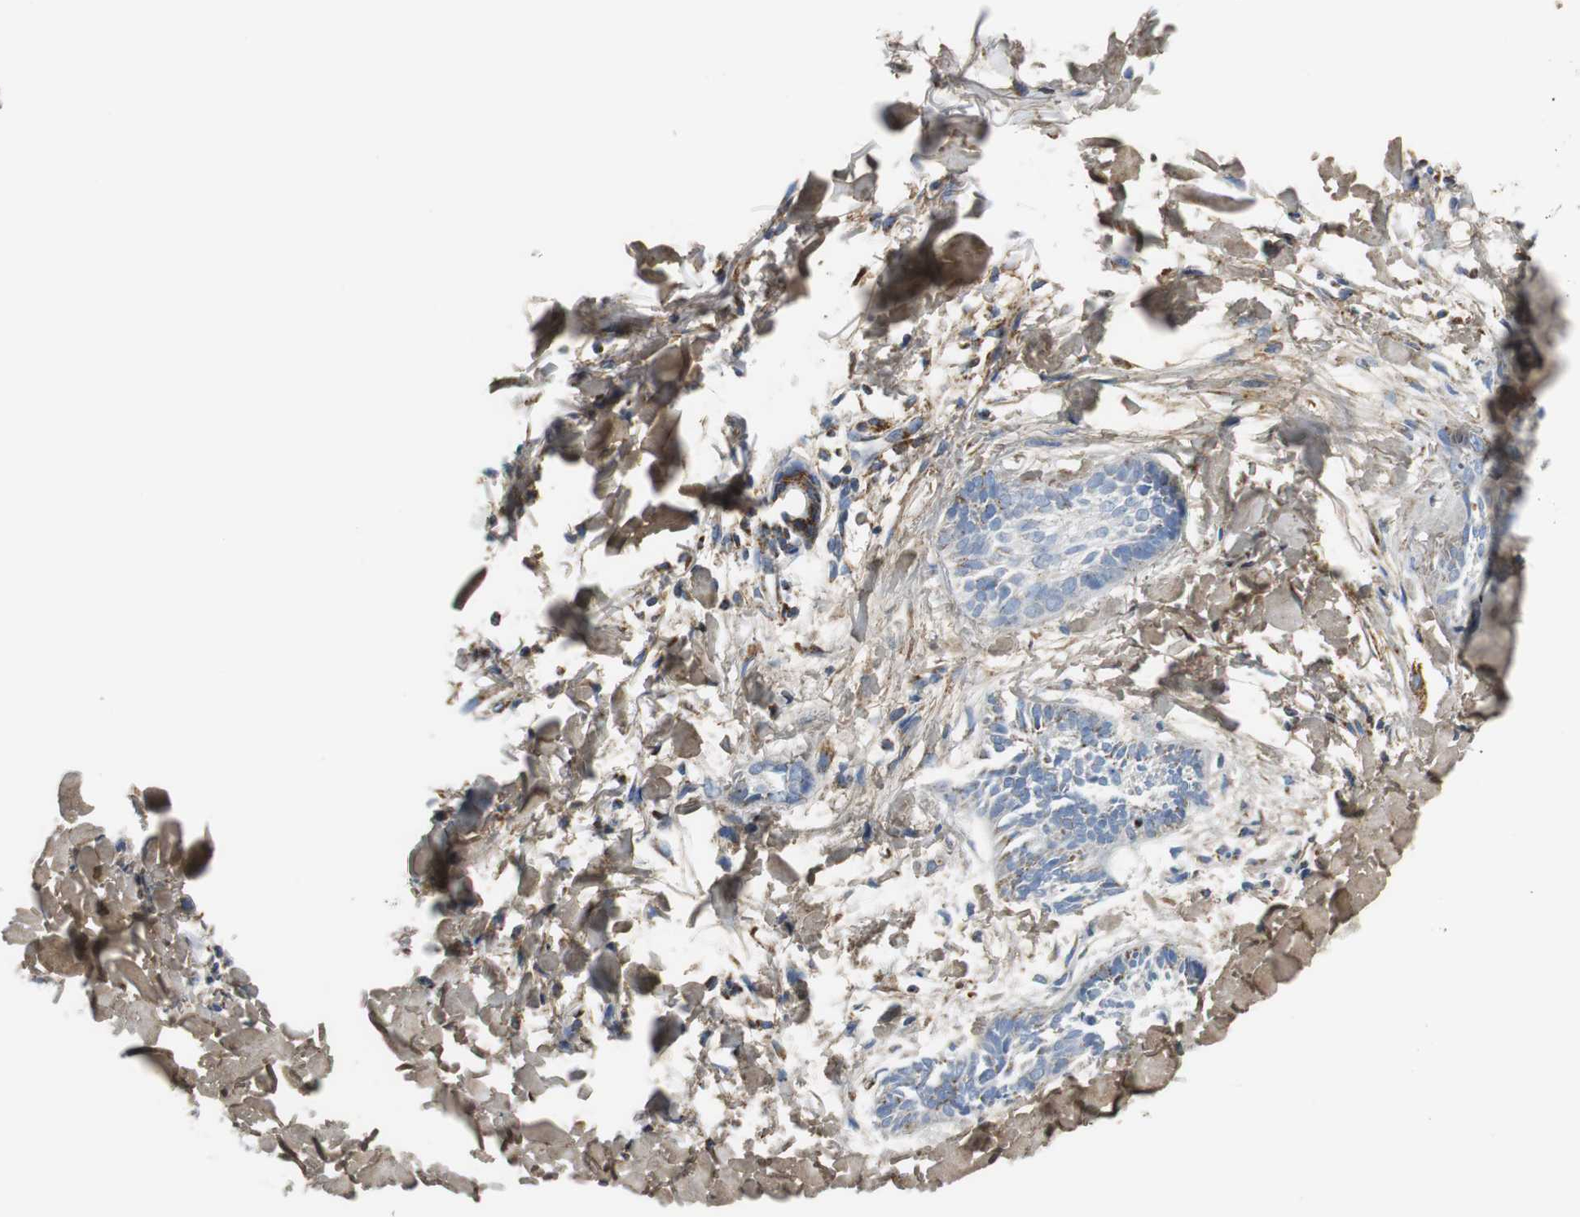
{"staining": {"intensity": "moderate", "quantity": "<25%", "location": "cytoplasmic/membranous"}, "tissue": "skin cancer", "cell_type": "Tumor cells", "image_type": "cancer", "snomed": [{"axis": "morphology", "description": "Normal tissue, NOS"}, {"axis": "morphology", "description": "Basal cell carcinoma"}, {"axis": "topography", "description": "Skin"}], "caption": "Skin cancer stained for a protein (brown) reveals moderate cytoplasmic/membranous positive staining in about <25% of tumor cells.", "gene": "C1QTNF7", "patient": {"sex": "male", "age": 71}}